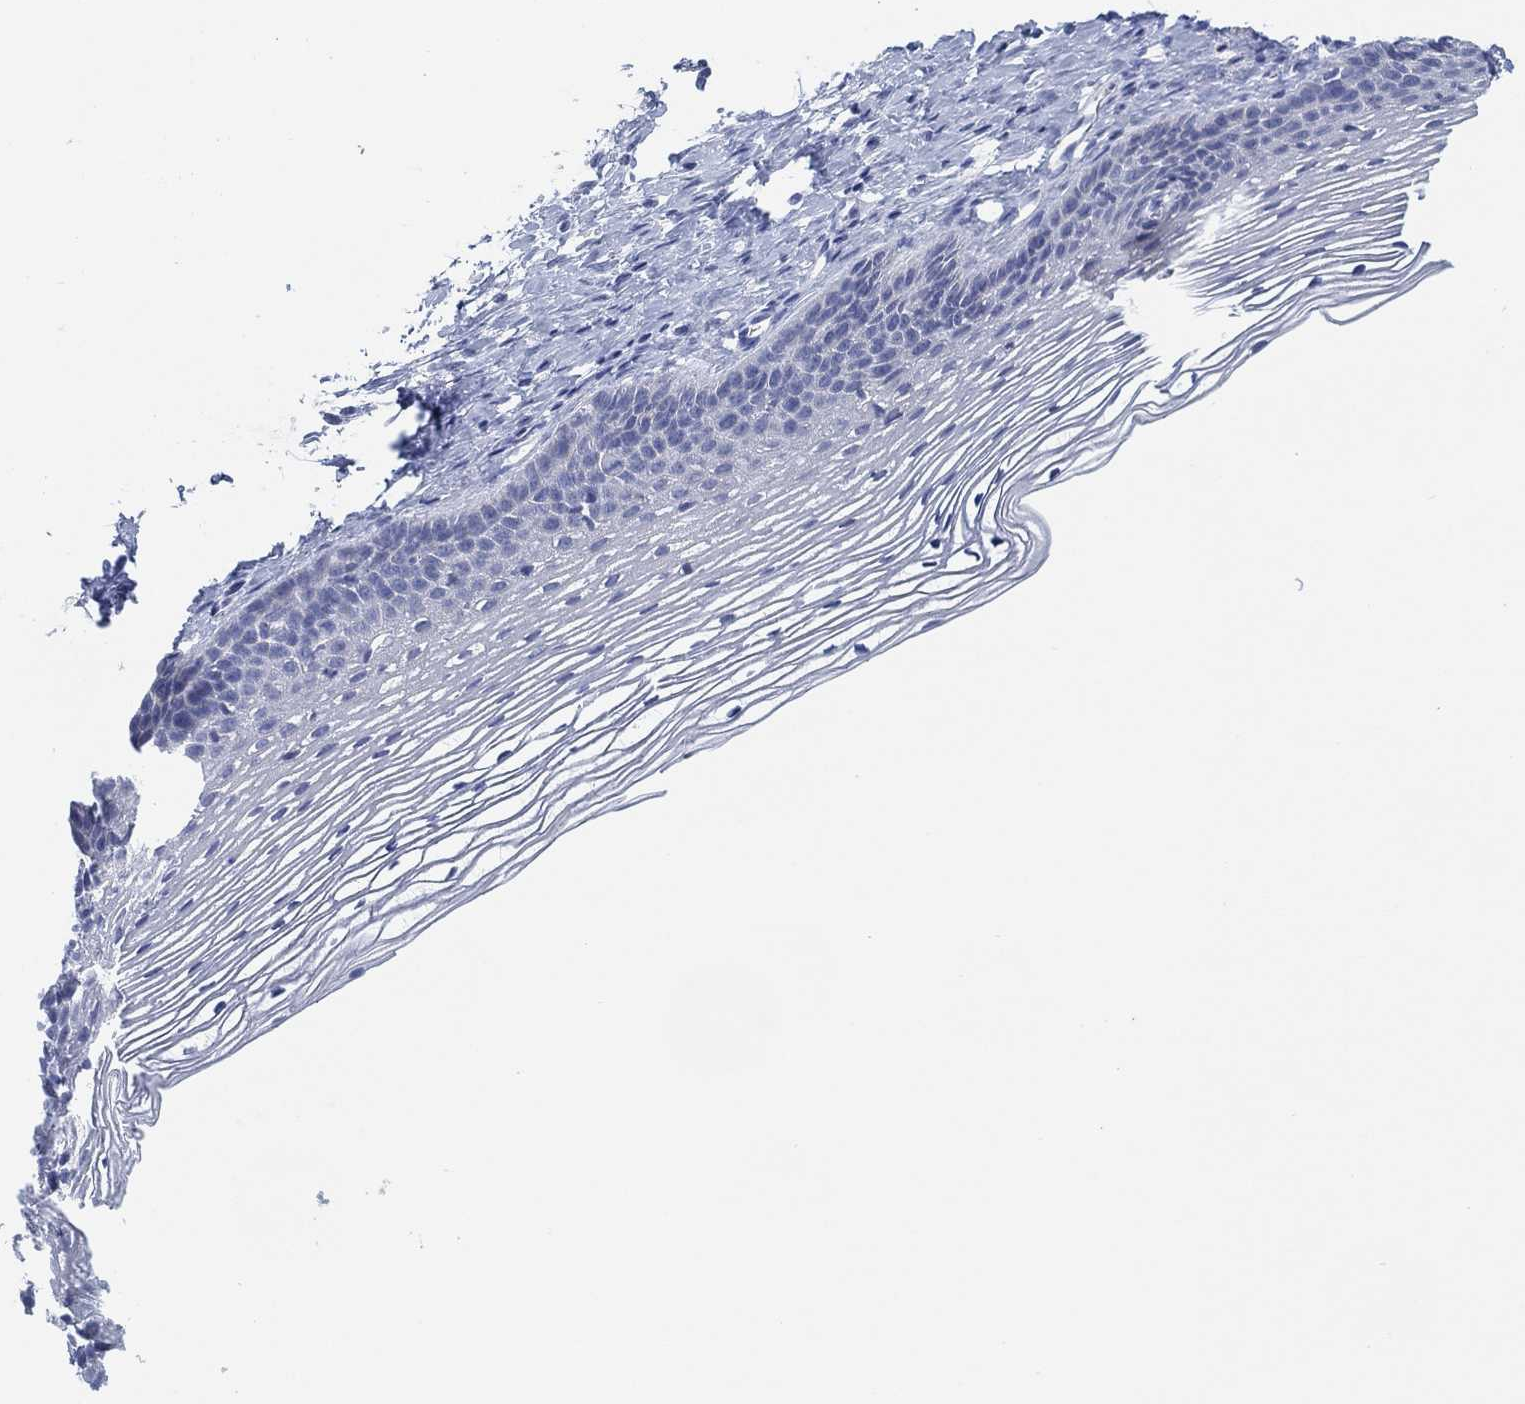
{"staining": {"intensity": "negative", "quantity": "none", "location": "none"}, "tissue": "cervix", "cell_type": "Glandular cells", "image_type": "normal", "snomed": [{"axis": "morphology", "description": "Normal tissue, NOS"}, {"axis": "topography", "description": "Cervix"}], "caption": "Immunohistochemical staining of unremarkable human cervix shows no significant expression in glandular cells.", "gene": "ADAD2", "patient": {"sex": "female", "age": 39}}